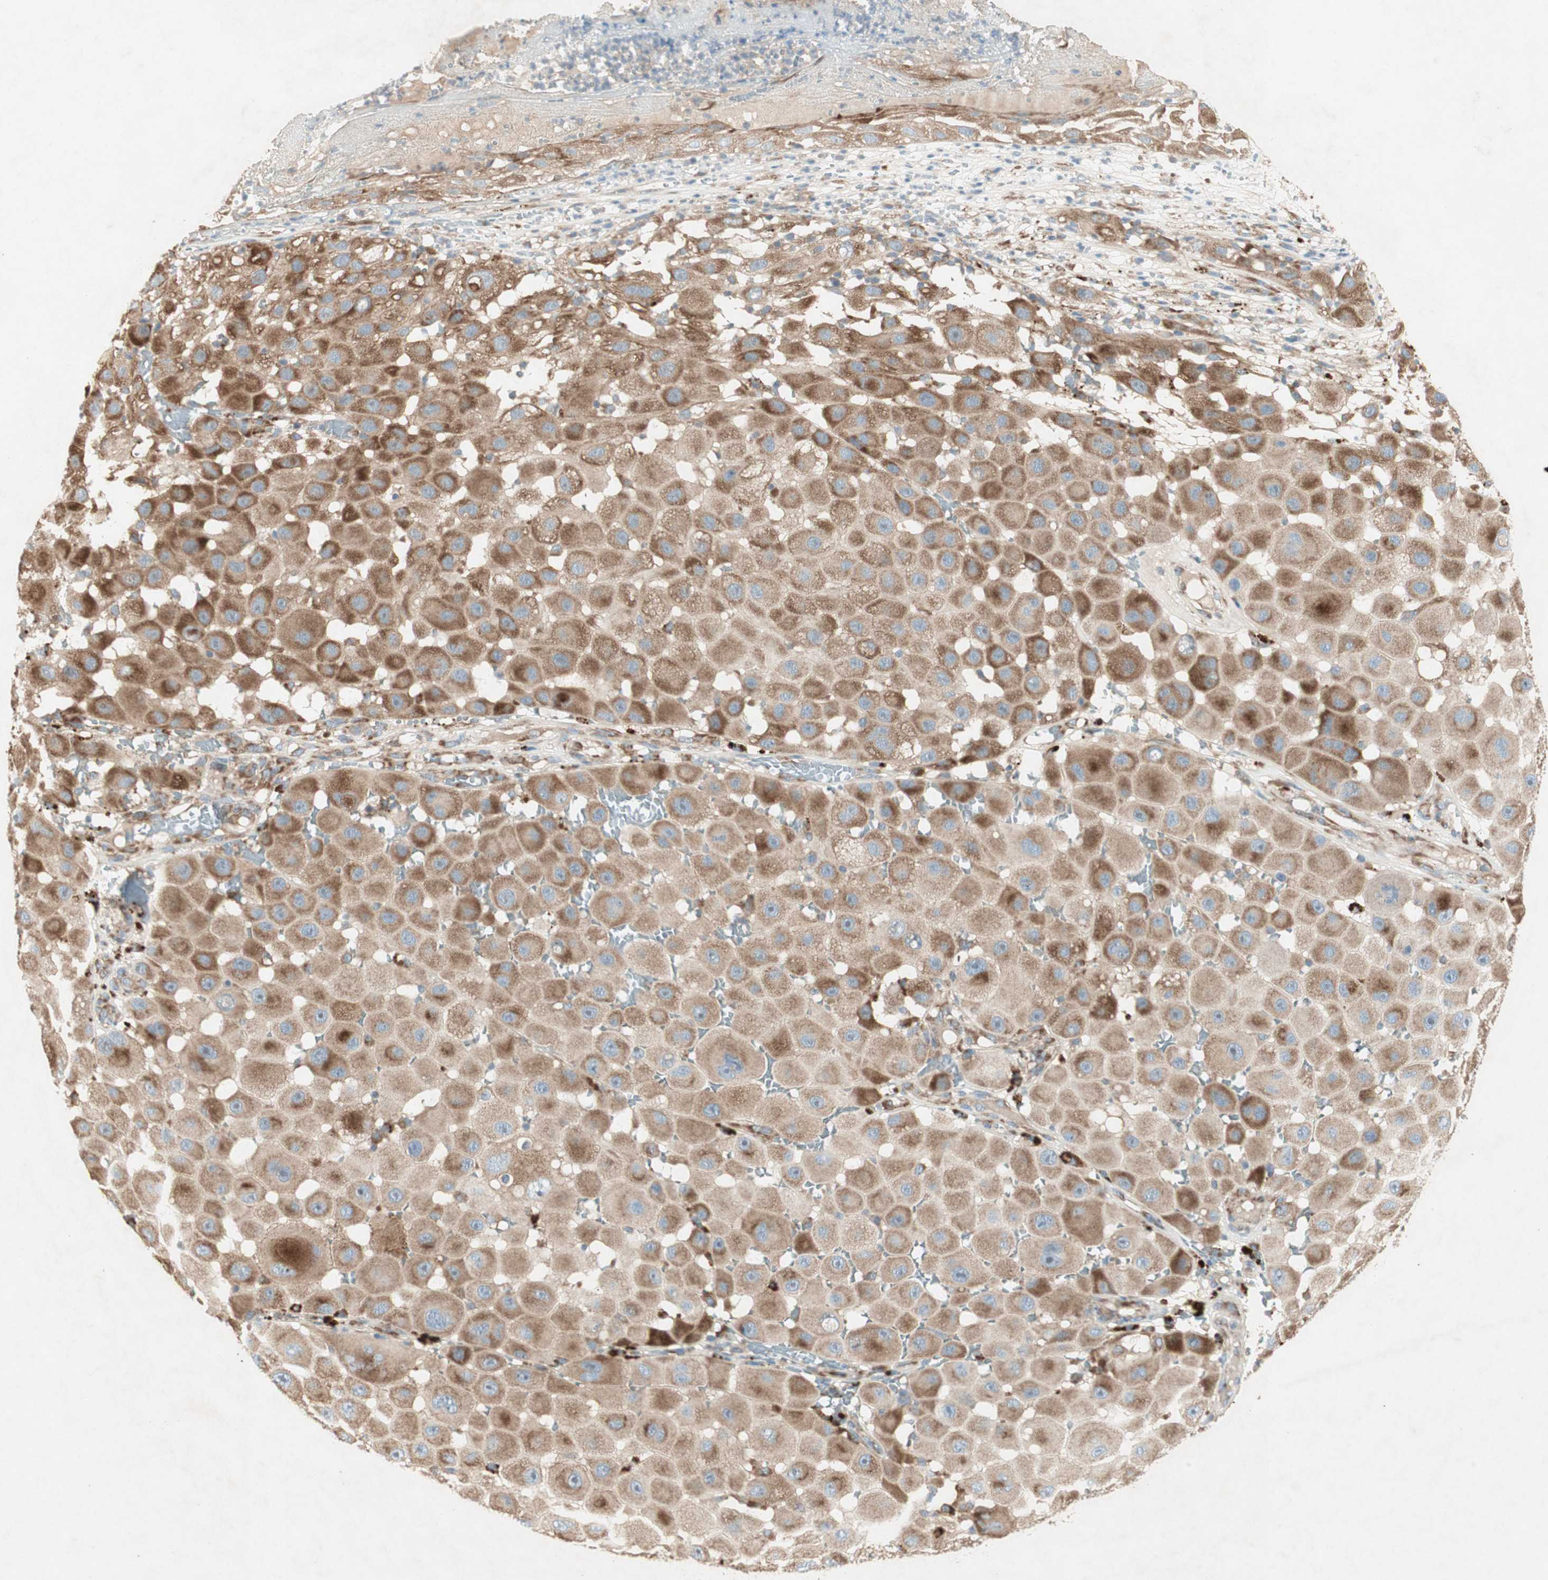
{"staining": {"intensity": "moderate", "quantity": ">75%", "location": "cytoplasmic/membranous"}, "tissue": "melanoma", "cell_type": "Tumor cells", "image_type": "cancer", "snomed": [{"axis": "morphology", "description": "Malignant melanoma, NOS"}, {"axis": "topography", "description": "Skin"}], "caption": "Melanoma stained with DAB (3,3'-diaminobenzidine) immunohistochemistry (IHC) displays medium levels of moderate cytoplasmic/membranous positivity in about >75% of tumor cells. Using DAB (3,3'-diaminobenzidine) (brown) and hematoxylin (blue) stains, captured at high magnification using brightfield microscopy.", "gene": "RPL23", "patient": {"sex": "female", "age": 81}}